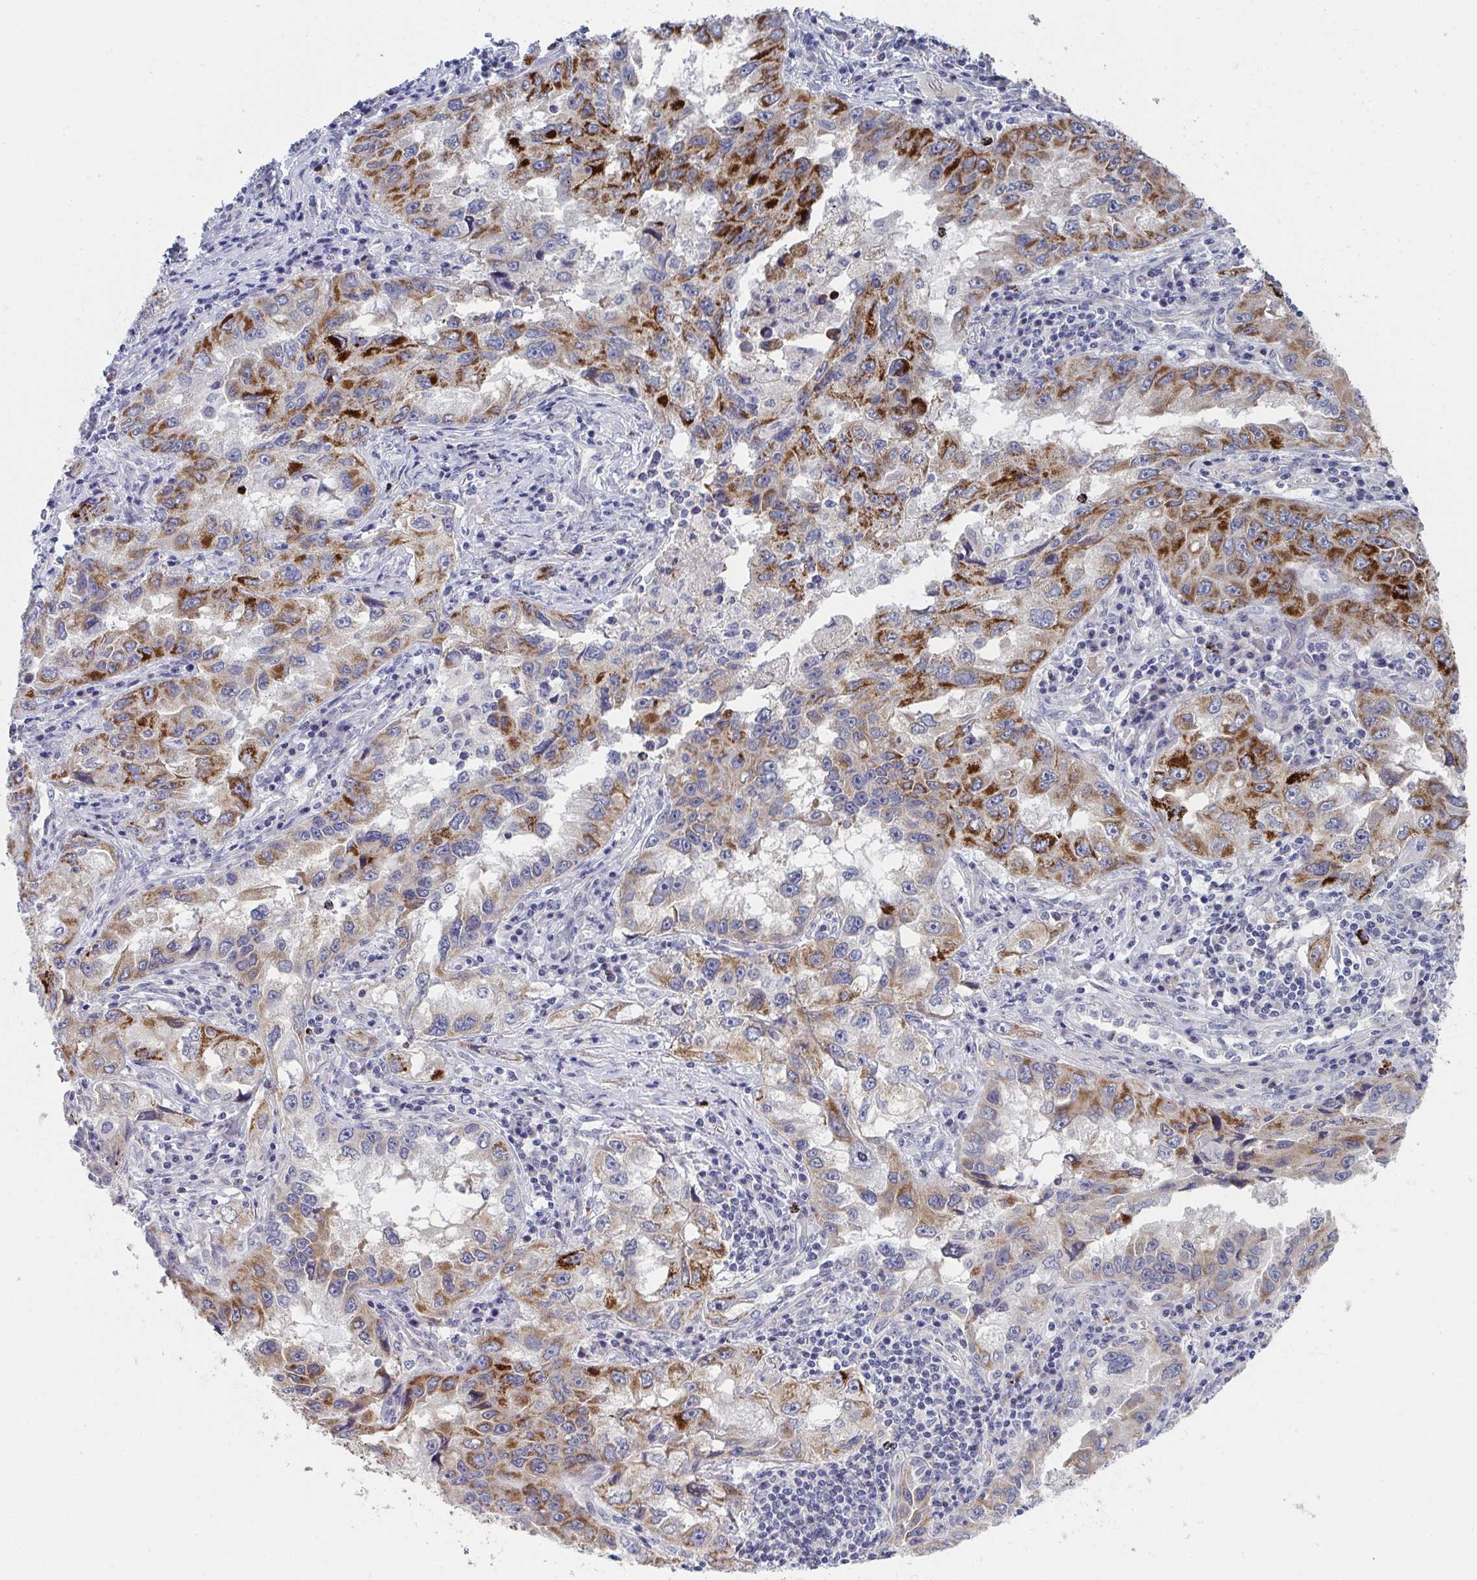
{"staining": {"intensity": "strong", "quantity": "25%-75%", "location": "cytoplasmic/membranous"}, "tissue": "lung cancer", "cell_type": "Tumor cells", "image_type": "cancer", "snomed": [{"axis": "morphology", "description": "Adenocarcinoma, NOS"}, {"axis": "topography", "description": "Lung"}], "caption": "Protein staining exhibits strong cytoplasmic/membranous staining in about 25%-75% of tumor cells in lung cancer.", "gene": "VWDE", "patient": {"sex": "female", "age": 73}}